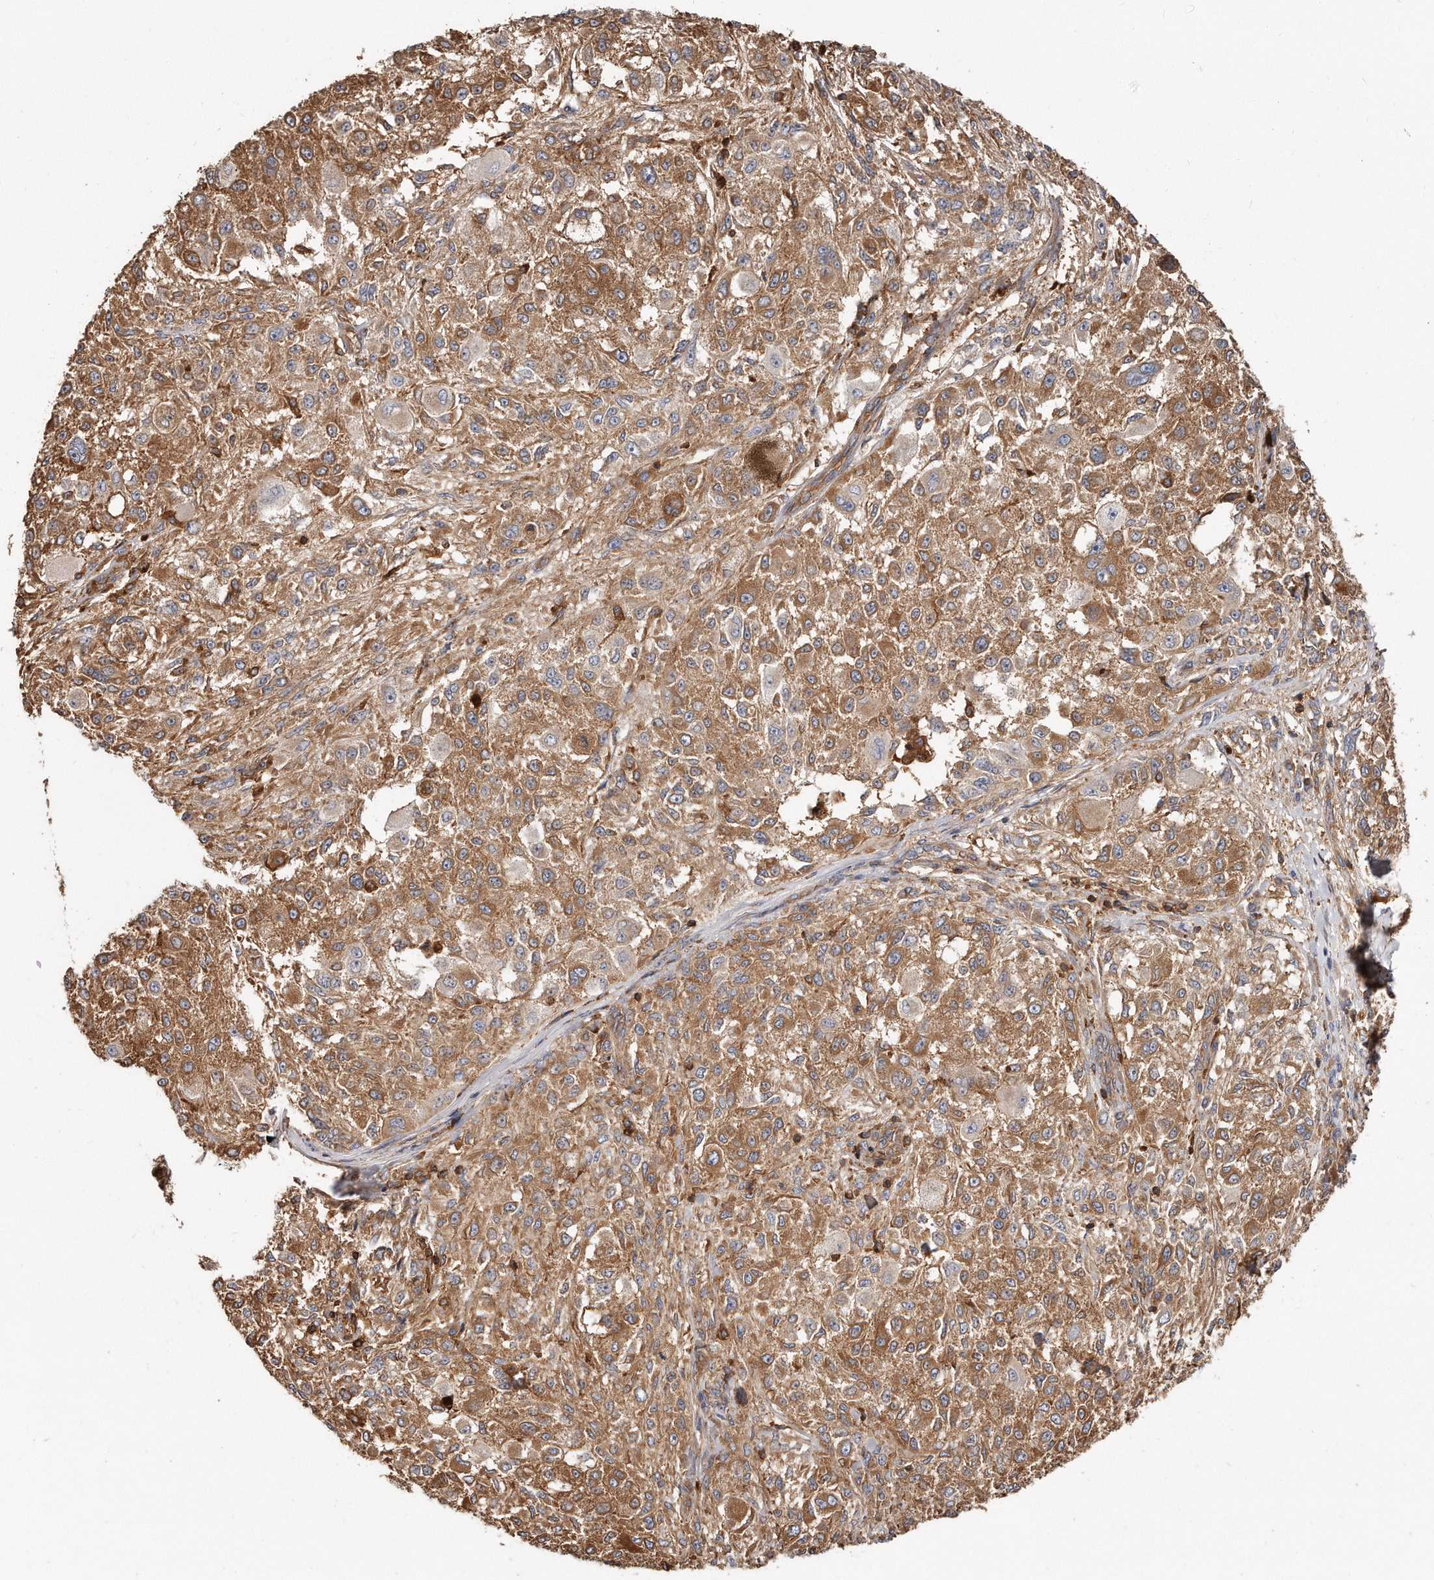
{"staining": {"intensity": "moderate", "quantity": ">75%", "location": "cytoplasmic/membranous"}, "tissue": "melanoma", "cell_type": "Tumor cells", "image_type": "cancer", "snomed": [{"axis": "morphology", "description": "Necrosis, NOS"}, {"axis": "morphology", "description": "Malignant melanoma, NOS"}, {"axis": "topography", "description": "Skin"}], "caption": "Human malignant melanoma stained with a protein marker exhibits moderate staining in tumor cells.", "gene": "CAP1", "patient": {"sex": "female", "age": 87}}